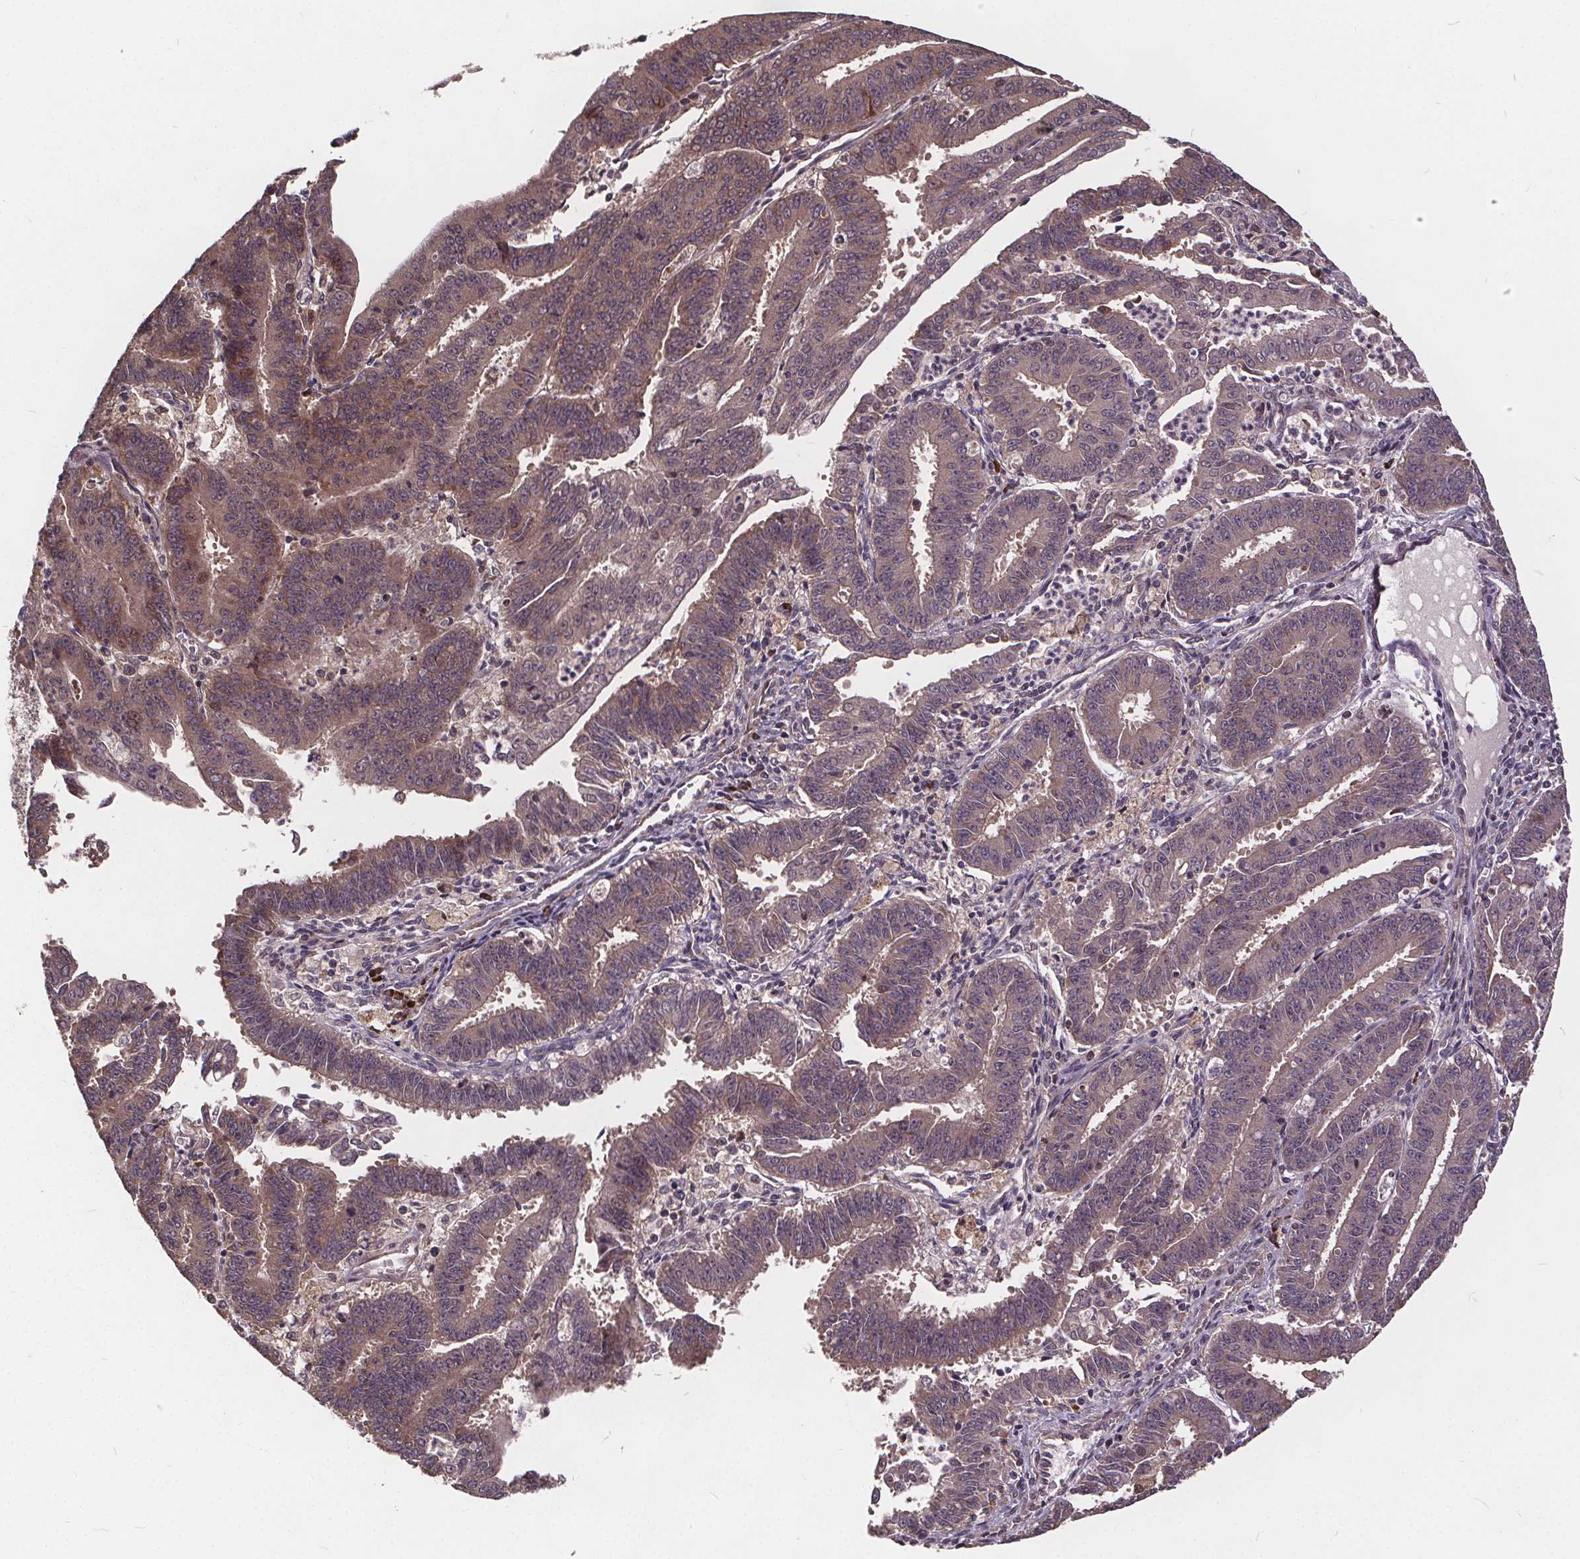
{"staining": {"intensity": "moderate", "quantity": "<25%", "location": "cytoplasmic/membranous"}, "tissue": "endometrial cancer", "cell_type": "Tumor cells", "image_type": "cancer", "snomed": [{"axis": "morphology", "description": "Adenocarcinoma, NOS"}, {"axis": "topography", "description": "Endometrium"}], "caption": "Brown immunohistochemical staining in human adenocarcinoma (endometrial) demonstrates moderate cytoplasmic/membranous staining in approximately <25% of tumor cells. (Stains: DAB (3,3'-diaminobenzidine) in brown, nuclei in blue, Microscopy: brightfield microscopy at high magnification).", "gene": "USP9X", "patient": {"sex": "female", "age": 73}}